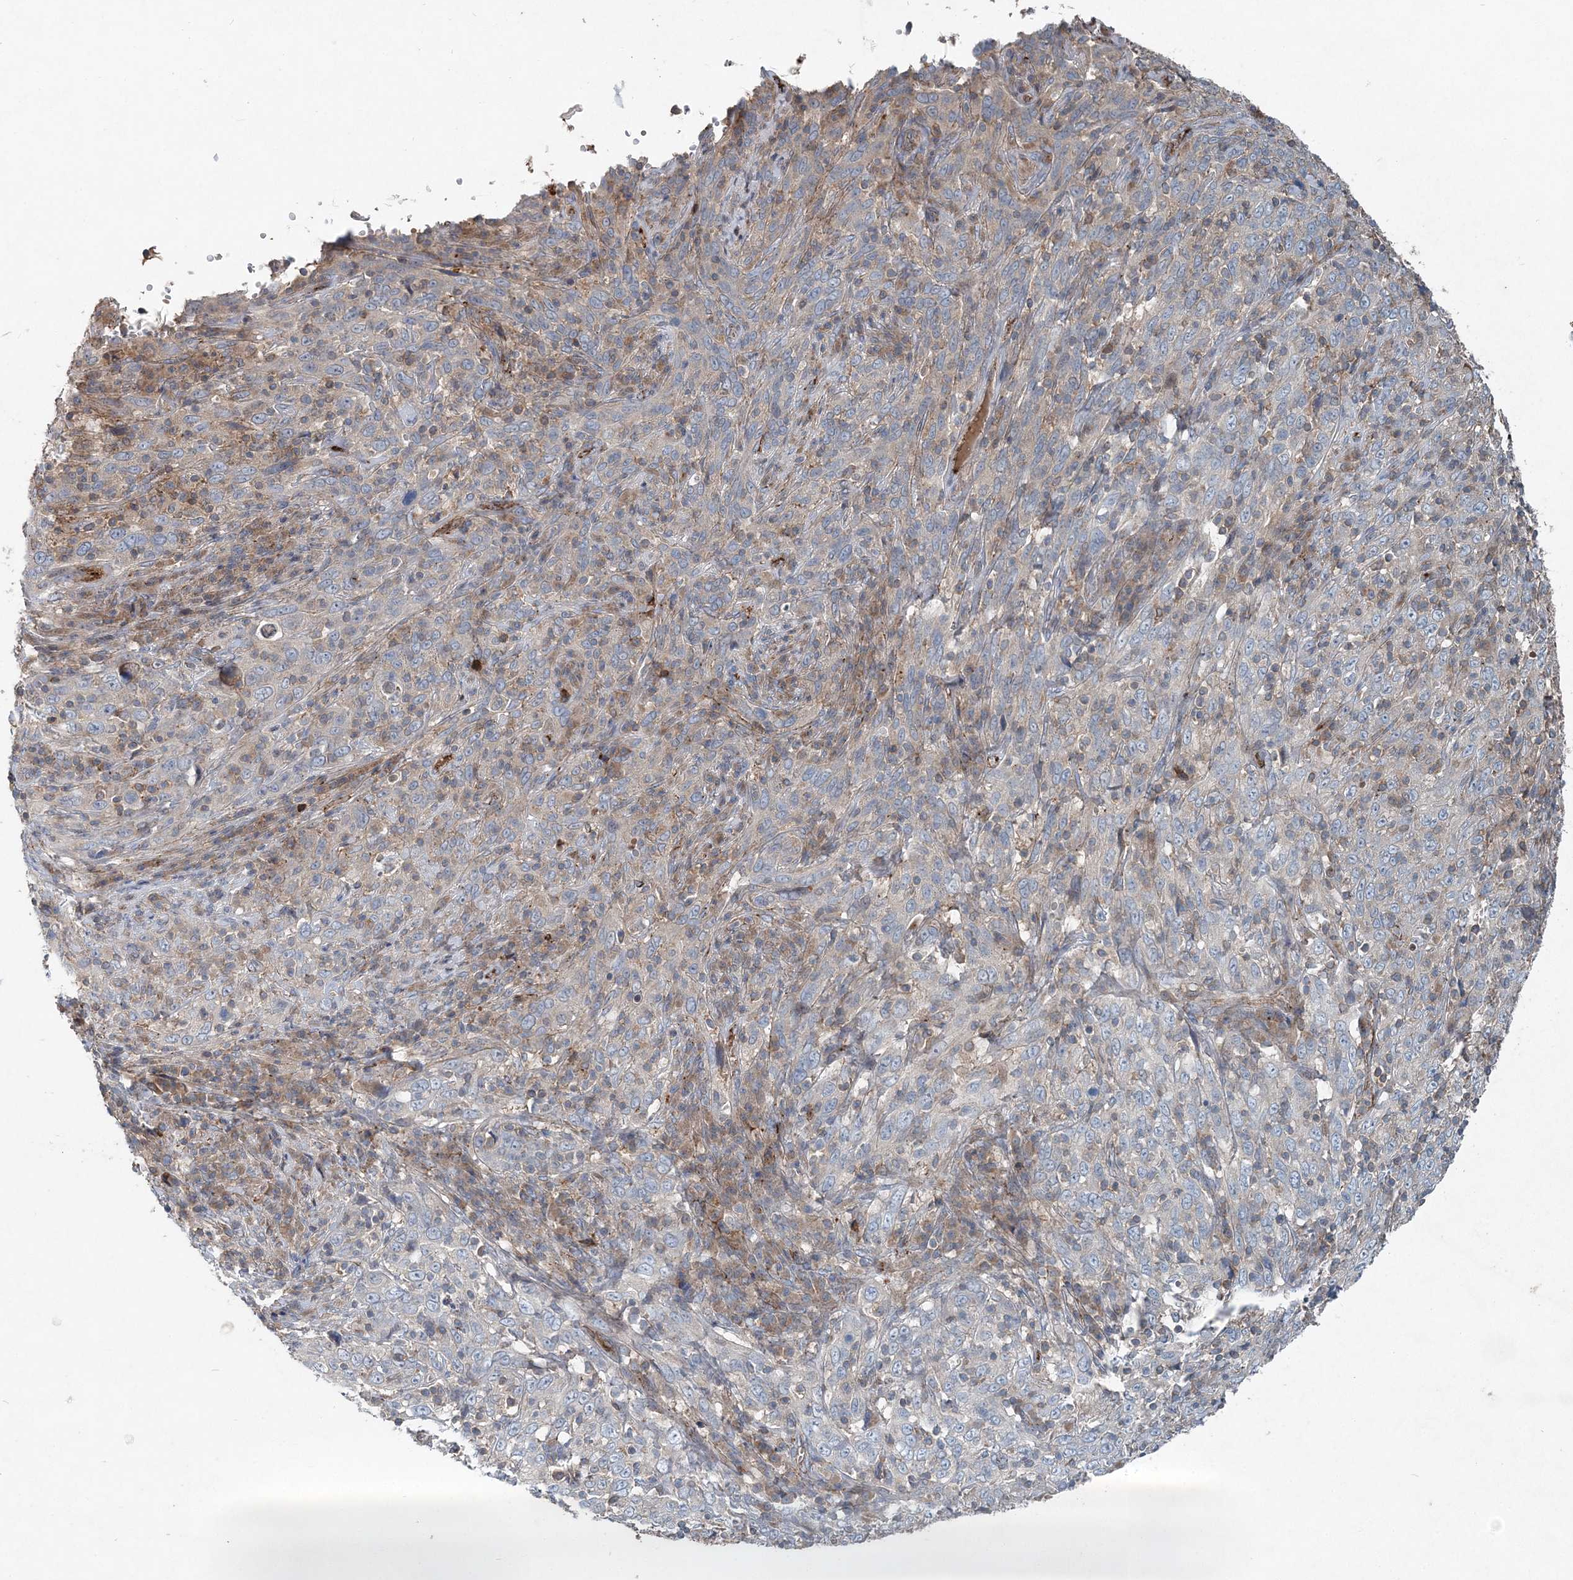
{"staining": {"intensity": "negative", "quantity": "none", "location": "none"}, "tissue": "cervical cancer", "cell_type": "Tumor cells", "image_type": "cancer", "snomed": [{"axis": "morphology", "description": "Squamous cell carcinoma, NOS"}, {"axis": "topography", "description": "Cervix"}], "caption": "Immunohistochemistry (IHC) of human cervical squamous cell carcinoma reveals no positivity in tumor cells.", "gene": "ABHD14B", "patient": {"sex": "female", "age": 46}}